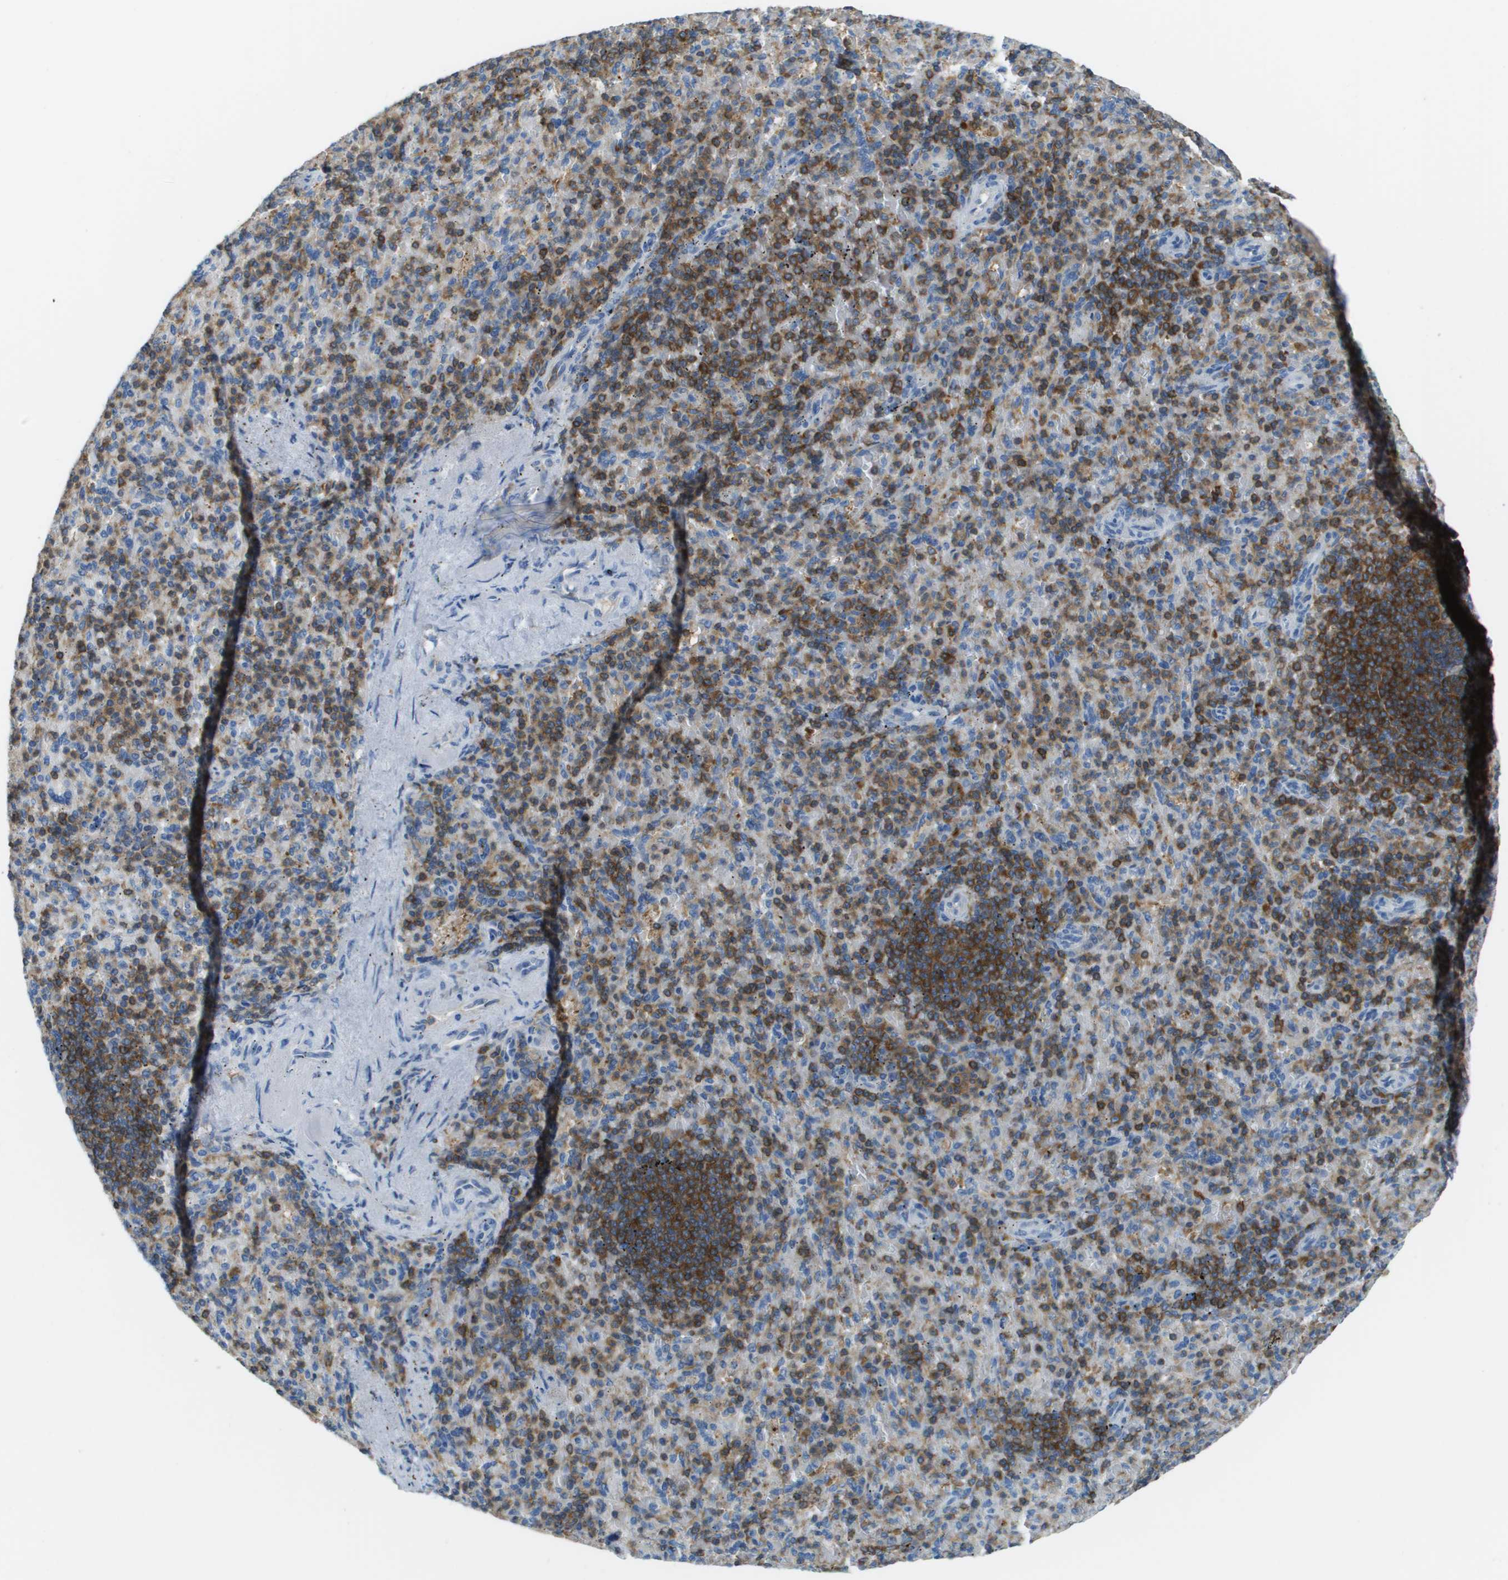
{"staining": {"intensity": "strong", "quantity": "25%-75%", "location": "cytoplasmic/membranous"}, "tissue": "spleen", "cell_type": "Cells in red pulp", "image_type": "normal", "snomed": [{"axis": "morphology", "description": "Normal tissue, NOS"}, {"axis": "topography", "description": "Spleen"}], "caption": "Spleen stained with IHC reveals strong cytoplasmic/membranous staining in about 25%-75% of cells in red pulp.", "gene": "APBB1IP", "patient": {"sex": "female", "age": 74}}